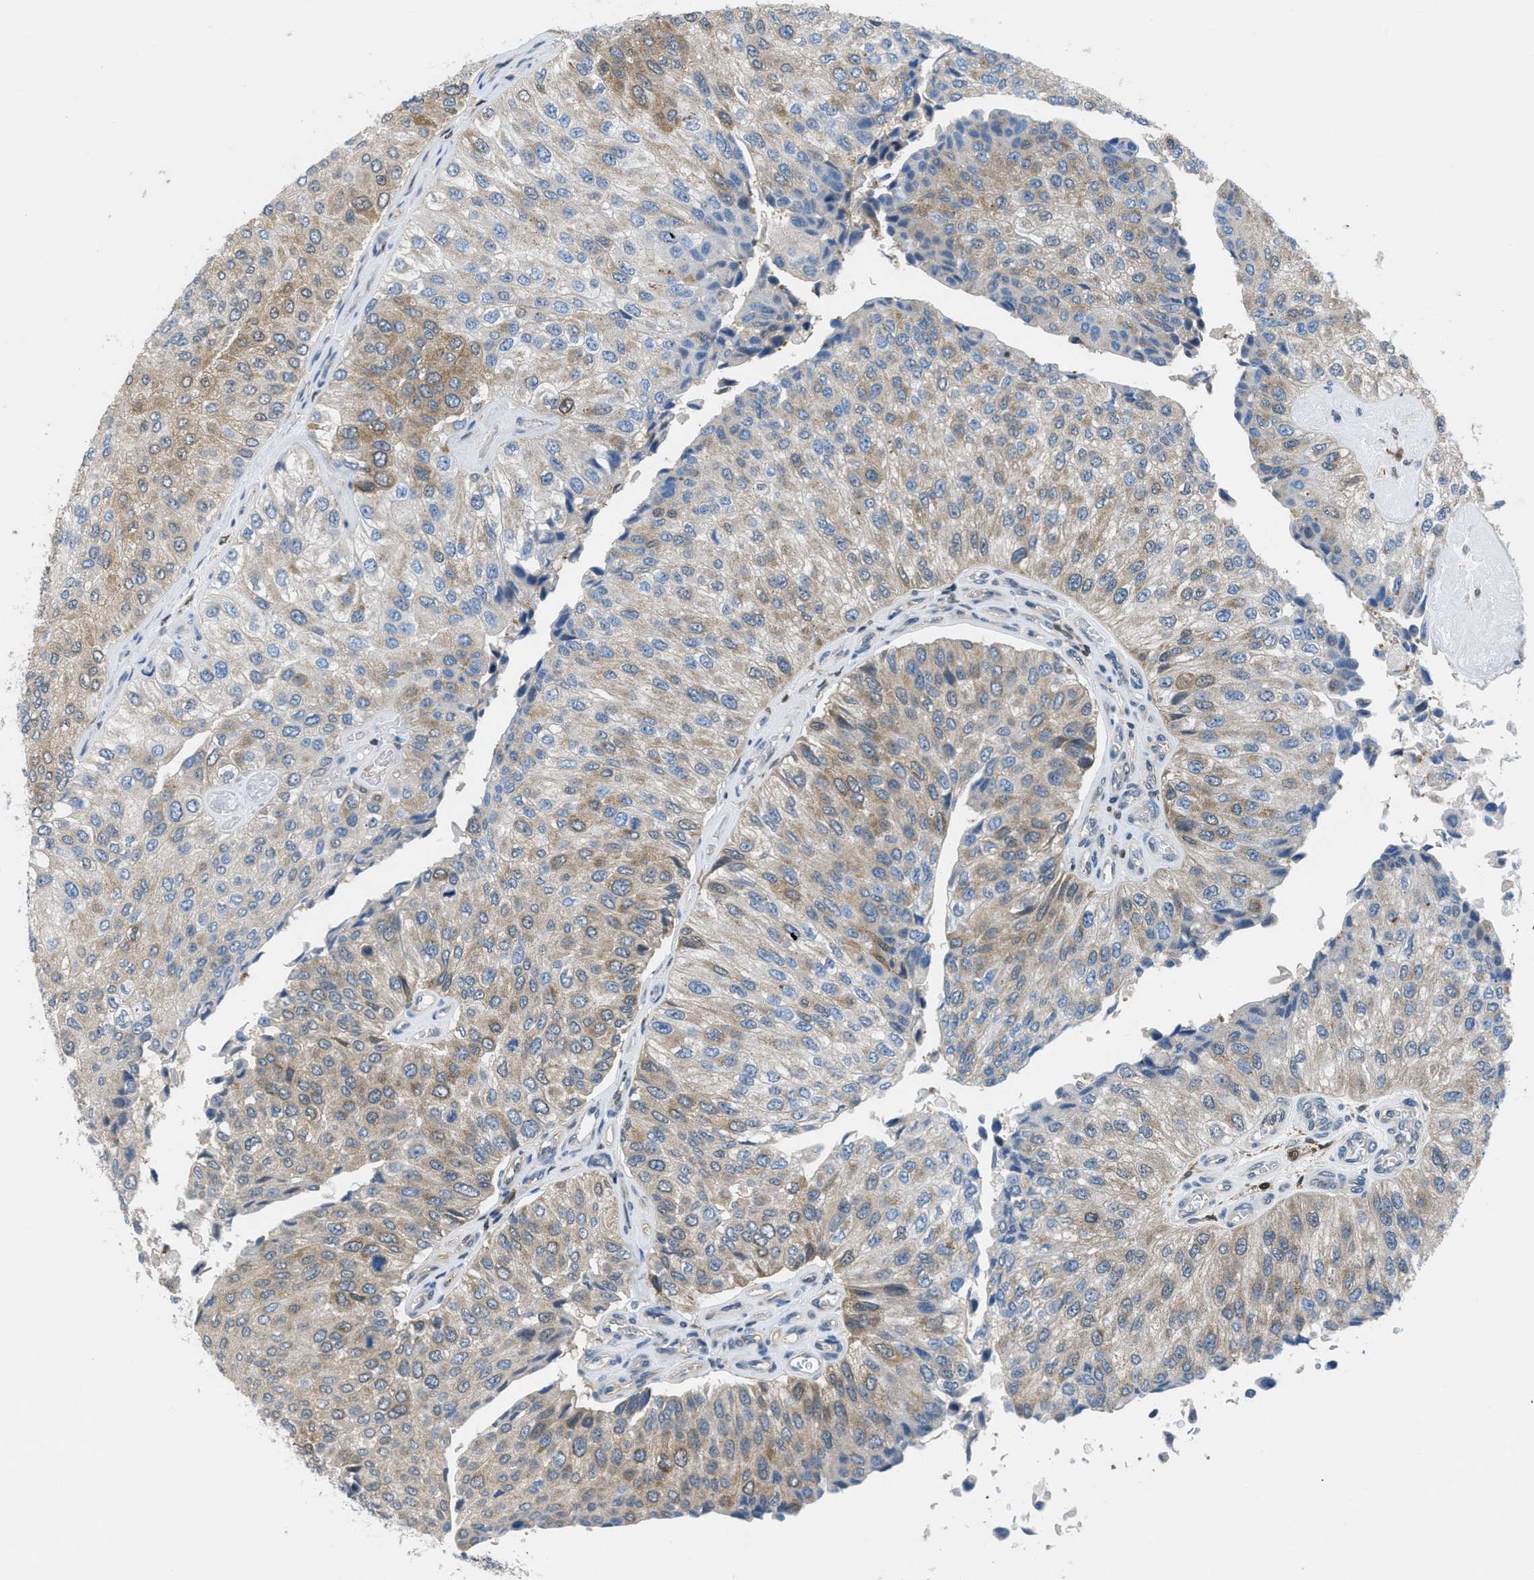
{"staining": {"intensity": "weak", "quantity": "25%-75%", "location": "cytoplasmic/membranous"}, "tissue": "urothelial cancer", "cell_type": "Tumor cells", "image_type": "cancer", "snomed": [{"axis": "morphology", "description": "Urothelial carcinoma, High grade"}, {"axis": "topography", "description": "Kidney"}, {"axis": "topography", "description": "Urinary bladder"}], "caption": "Human urothelial cancer stained with a brown dye exhibits weak cytoplasmic/membranous positive staining in about 25%-75% of tumor cells.", "gene": "PIP5K1C", "patient": {"sex": "male", "age": 77}}